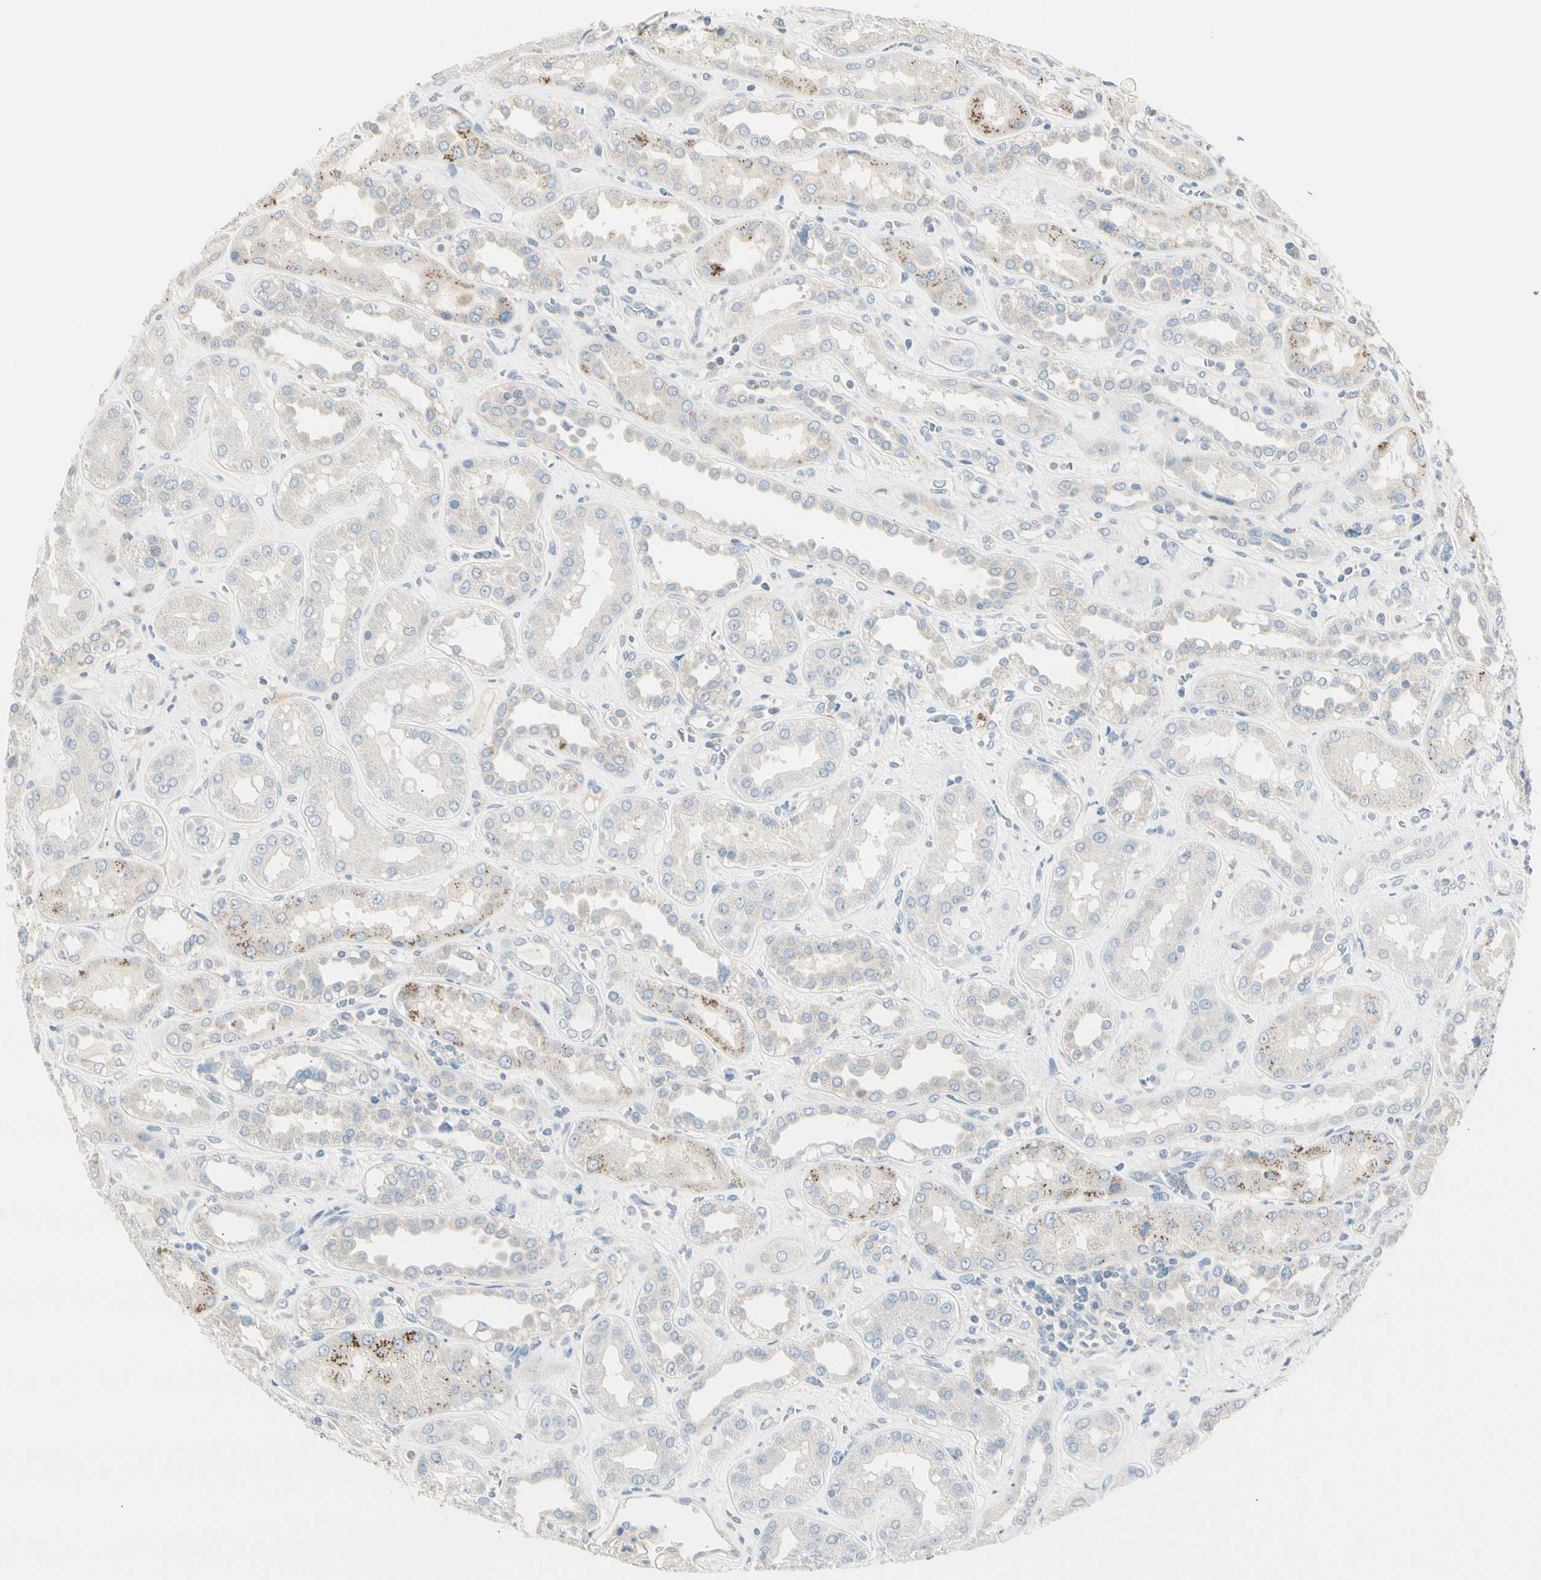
{"staining": {"intensity": "negative", "quantity": "none", "location": "none"}, "tissue": "kidney", "cell_type": "Cells in glomeruli", "image_type": "normal", "snomed": [{"axis": "morphology", "description": "Normal tissue, NOS"}, {"axis": "topography", "description": "Kidney"}], "caption": "Kidney was stained to show a protein in brown. There is no significant positivity in cells in glomeruli. (Immunohistochemistry (ihc), brightfield microscopy, high magnification).", "gene": "ADGRA3", "patient": {"sex": "male", "age": 59}}